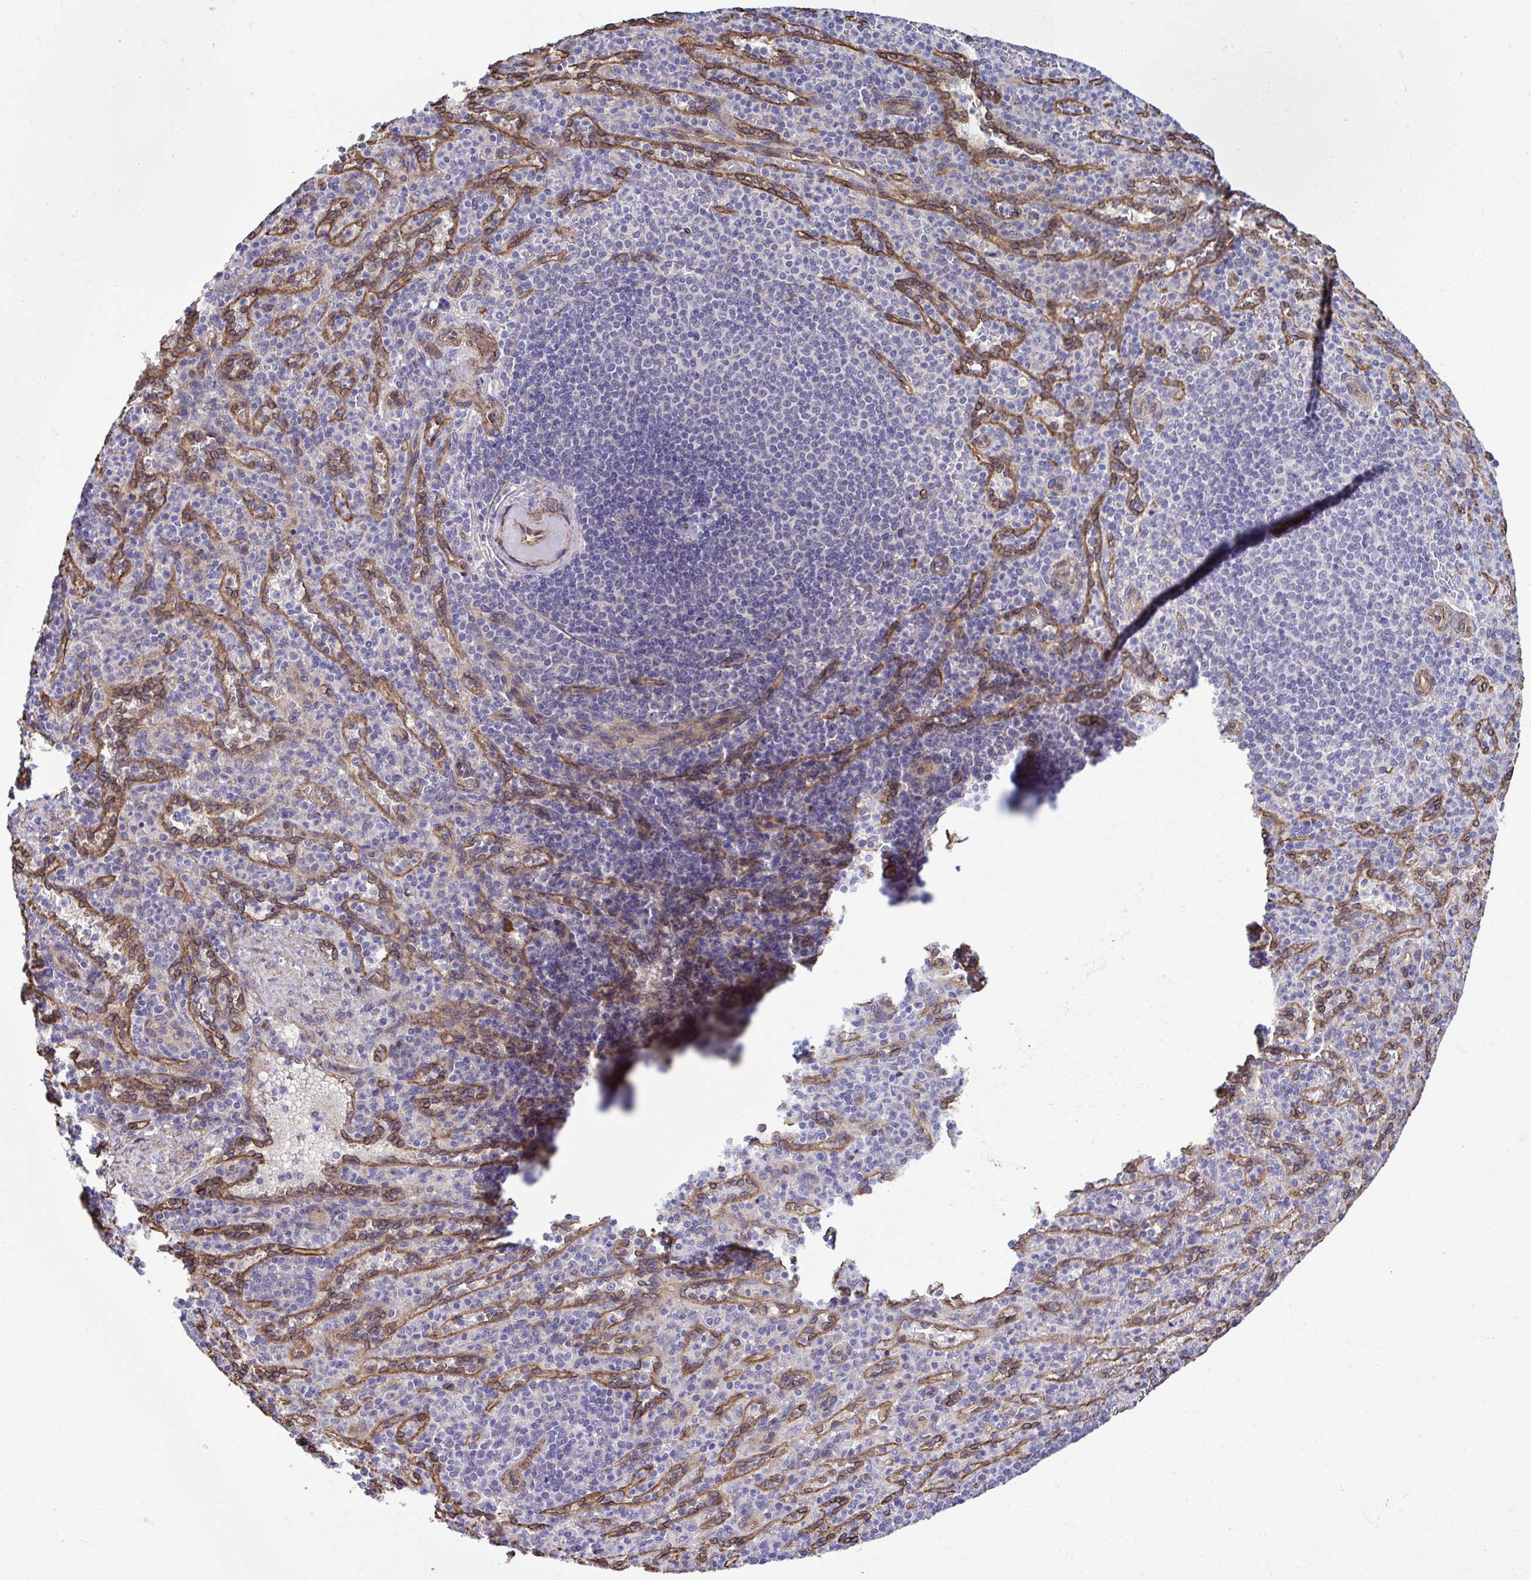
{"staining": {"intensity": "negative", "quantity": "none", "location": "none"}, "tissue": "spleen", "cell_type": "Cells in red pulp", "image_type": "normal", "snomed": [{"axis": "morphology", "description": "Normal tissue, NOS"}, {"axis": "topography", "description": "Spleen"}], "caption": "DAB (3,3'-diaminobenzidine) immunohistochemical staining of normal spleen displays no significant staining in cells in red pulp.", "gene": "TRIM52", "patient": {"sex": "female", "age": 74}}